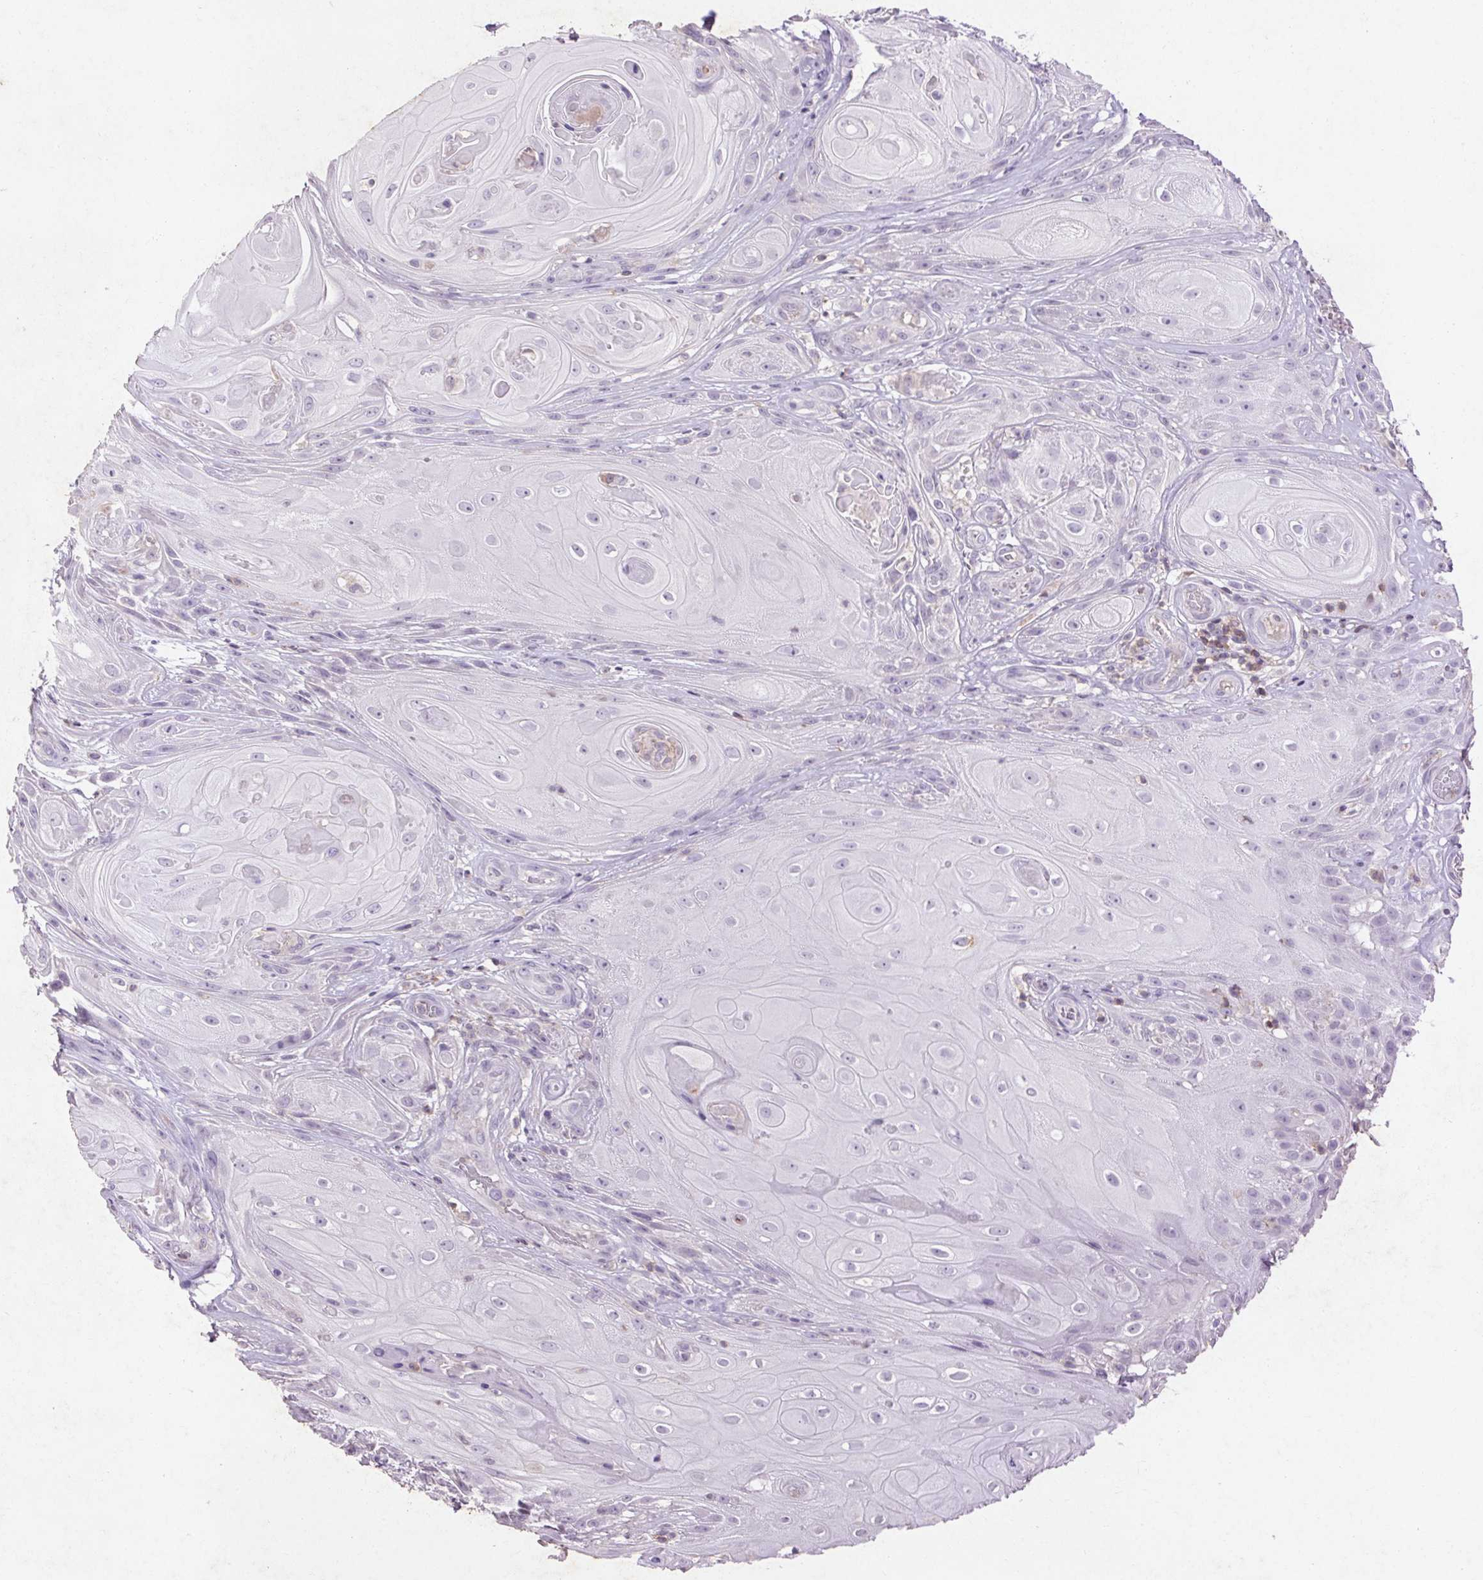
{"staining": {"intensity": "negative", "quantity": "none", "location": "none"}, "tissue": "skin cancer", "cell_type": "Tumor cells", "image_type": "cancer", "snomed": [{"axis": "morphology", "description": "Squamous cell carcinoma, NOS"}, {"axis": "topography", "description": "Skin"}], "caption": "Immunohistochemistry of human skin squamous cell carcinoma shows no positivity in tumor cells. Brightfield microscopy of immunohistochemistry stained with DAB (3,3'-diaminobenzidine) (brown) and hematoxylin (blue), captured at high magnification.", "gene": "FNDC7", "patient": {"sex": "male", "age": 62}}